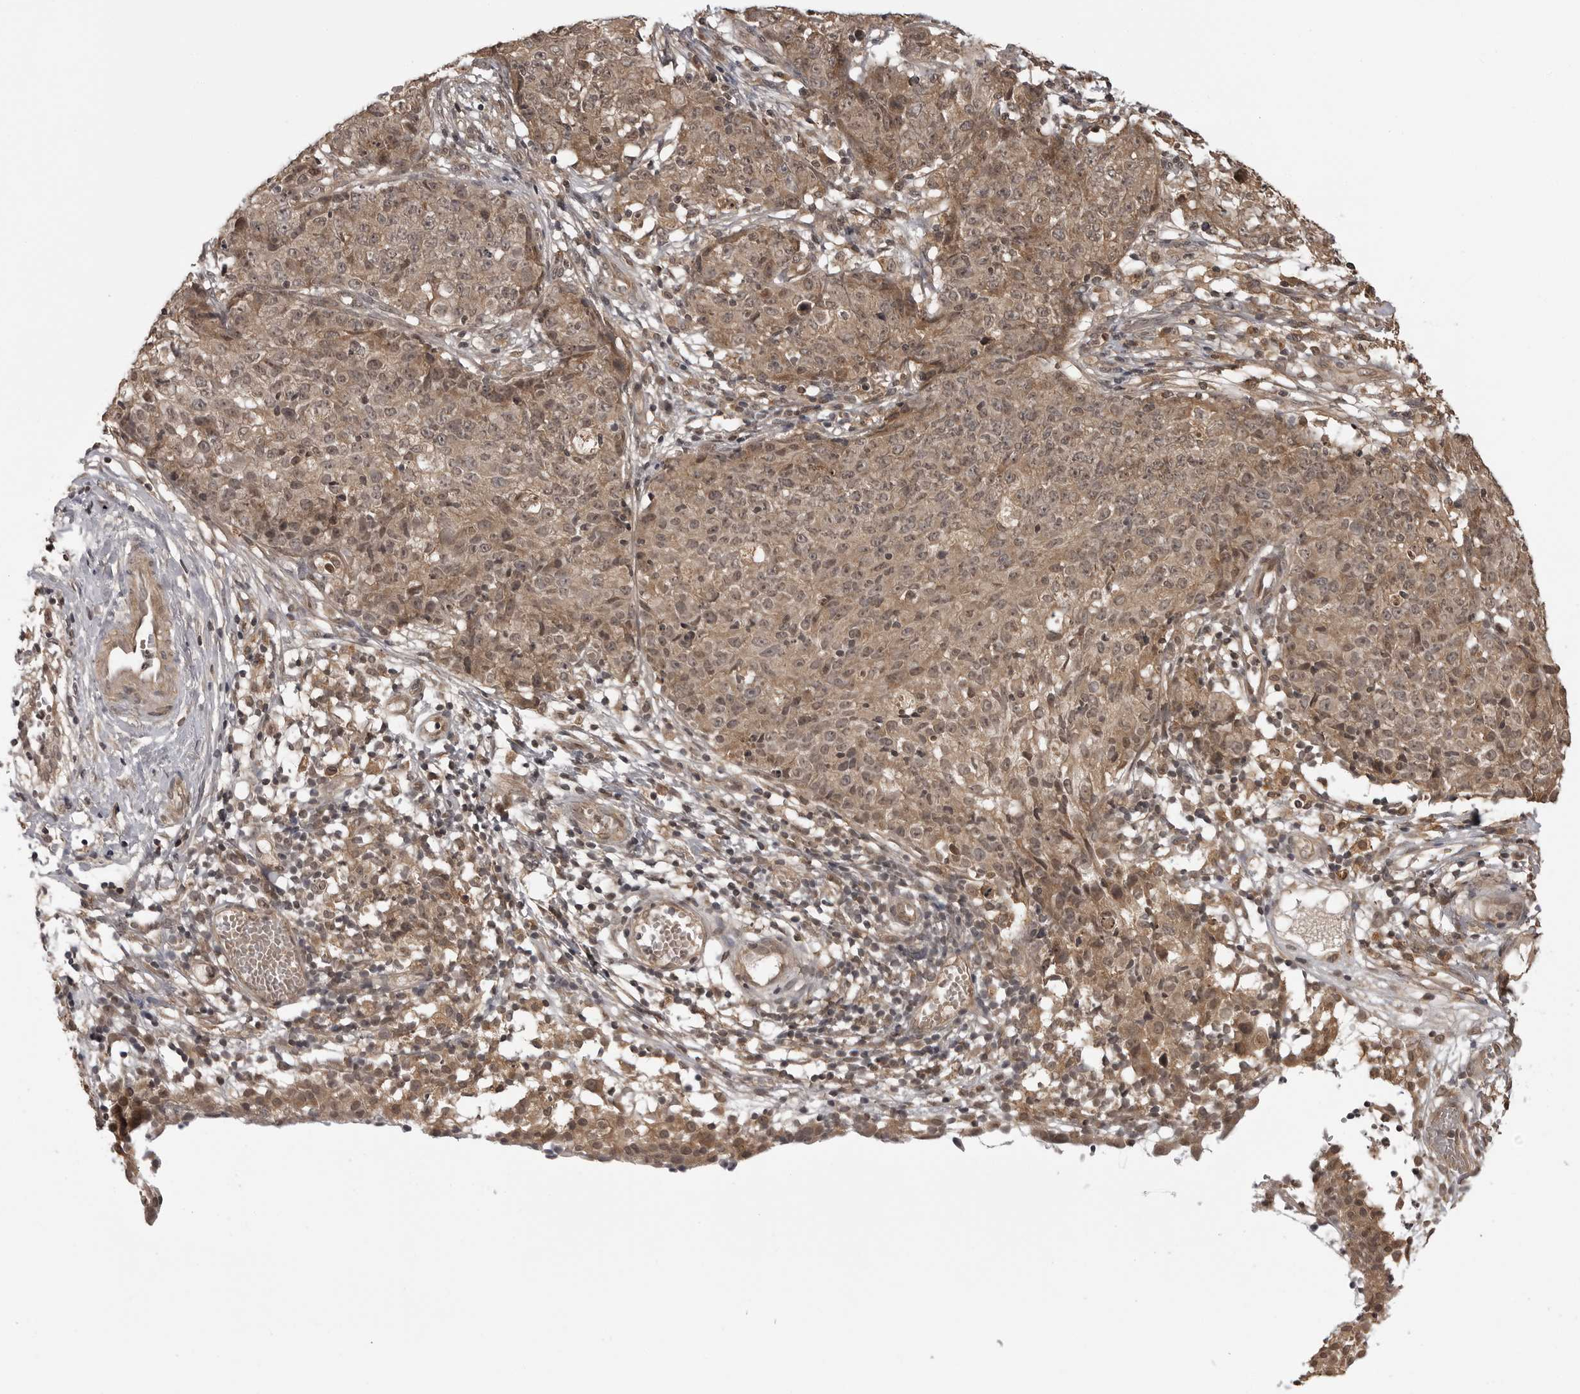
{"staining": {"intensity": "moderate", "quantity": ">75%", "location": "cytoplasmic/membranous,nuclear"}, "tissue": "ovarian cancer", "cell_type": "Tumor cells", "image_type": "cancer", "snomed": [{"axis": "morphology", "description": "Carcinoma, endometroid"}, {"axis": "topography", "description": "Ovary"}], "caption": "Endometroid carcinoma (ovarian) stained with IHC demonstrates moderate cytoplasmic/membranous and nuclear expression in about >75% of tumor cells.", "gene": "IL24", "patient": {"sex": "female", "age": 42}}